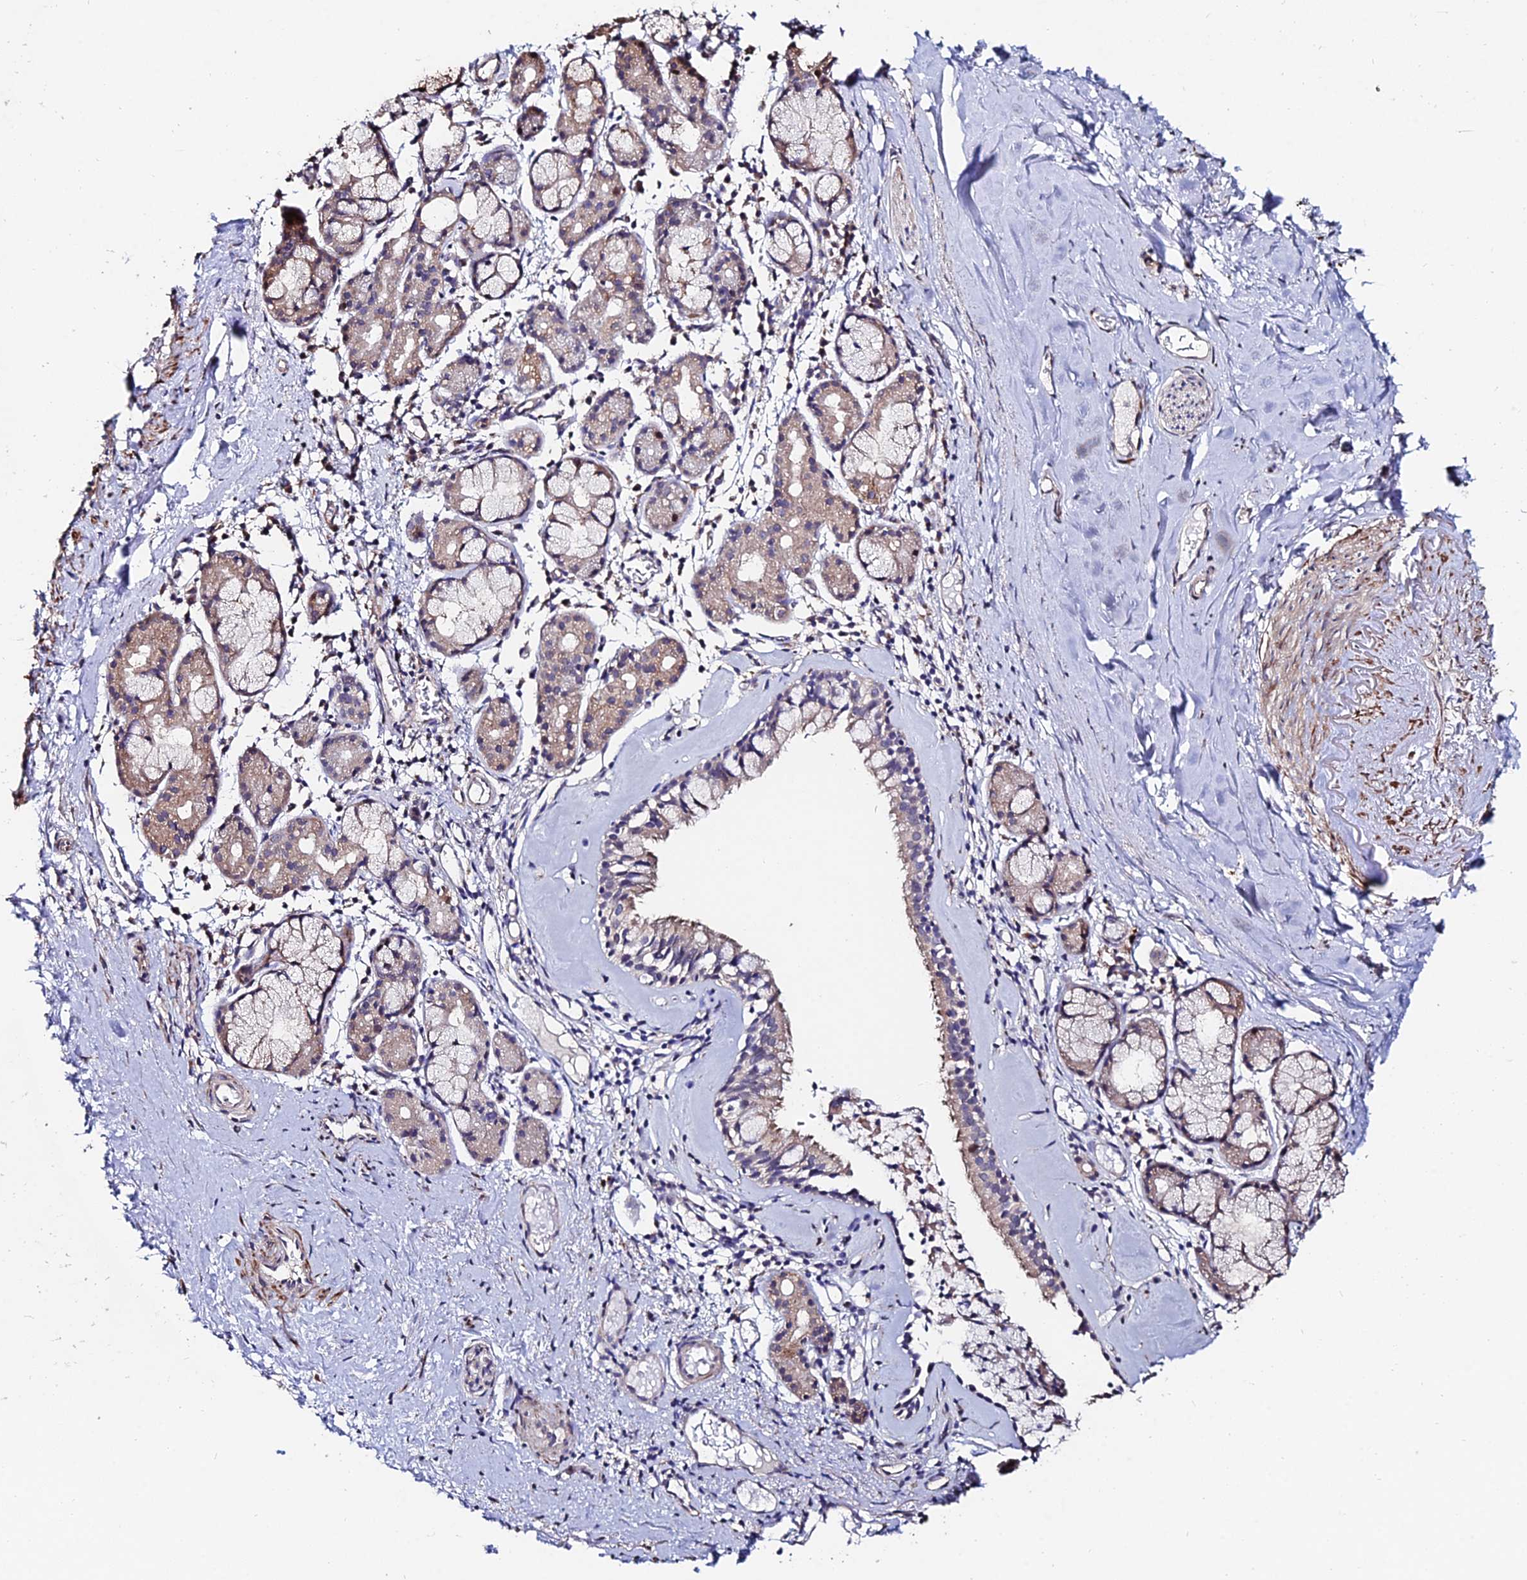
{"staining": {"intensity": "moderate", "quantity": "25%-75%", "location": "cytoplasmic/membranous"}, "tissue": "nasopharynx", "cell_type": "Respiratory epithelial cells", "image_type": "normal", "snomed": [{"axis": "morphology", "description": "Normal tissue, NOS"}, {"axis": "topography", "description": "Nasopharynx"}], "caption": "Human nasopharynx stained for a protein (brown) shows moderate cytoplasmic/membranous positive expression in approximately 25%-75% of respiratory epithelial cells.", "gene": "ACTR5", "patient": {"sex": "male", "age": 82}}